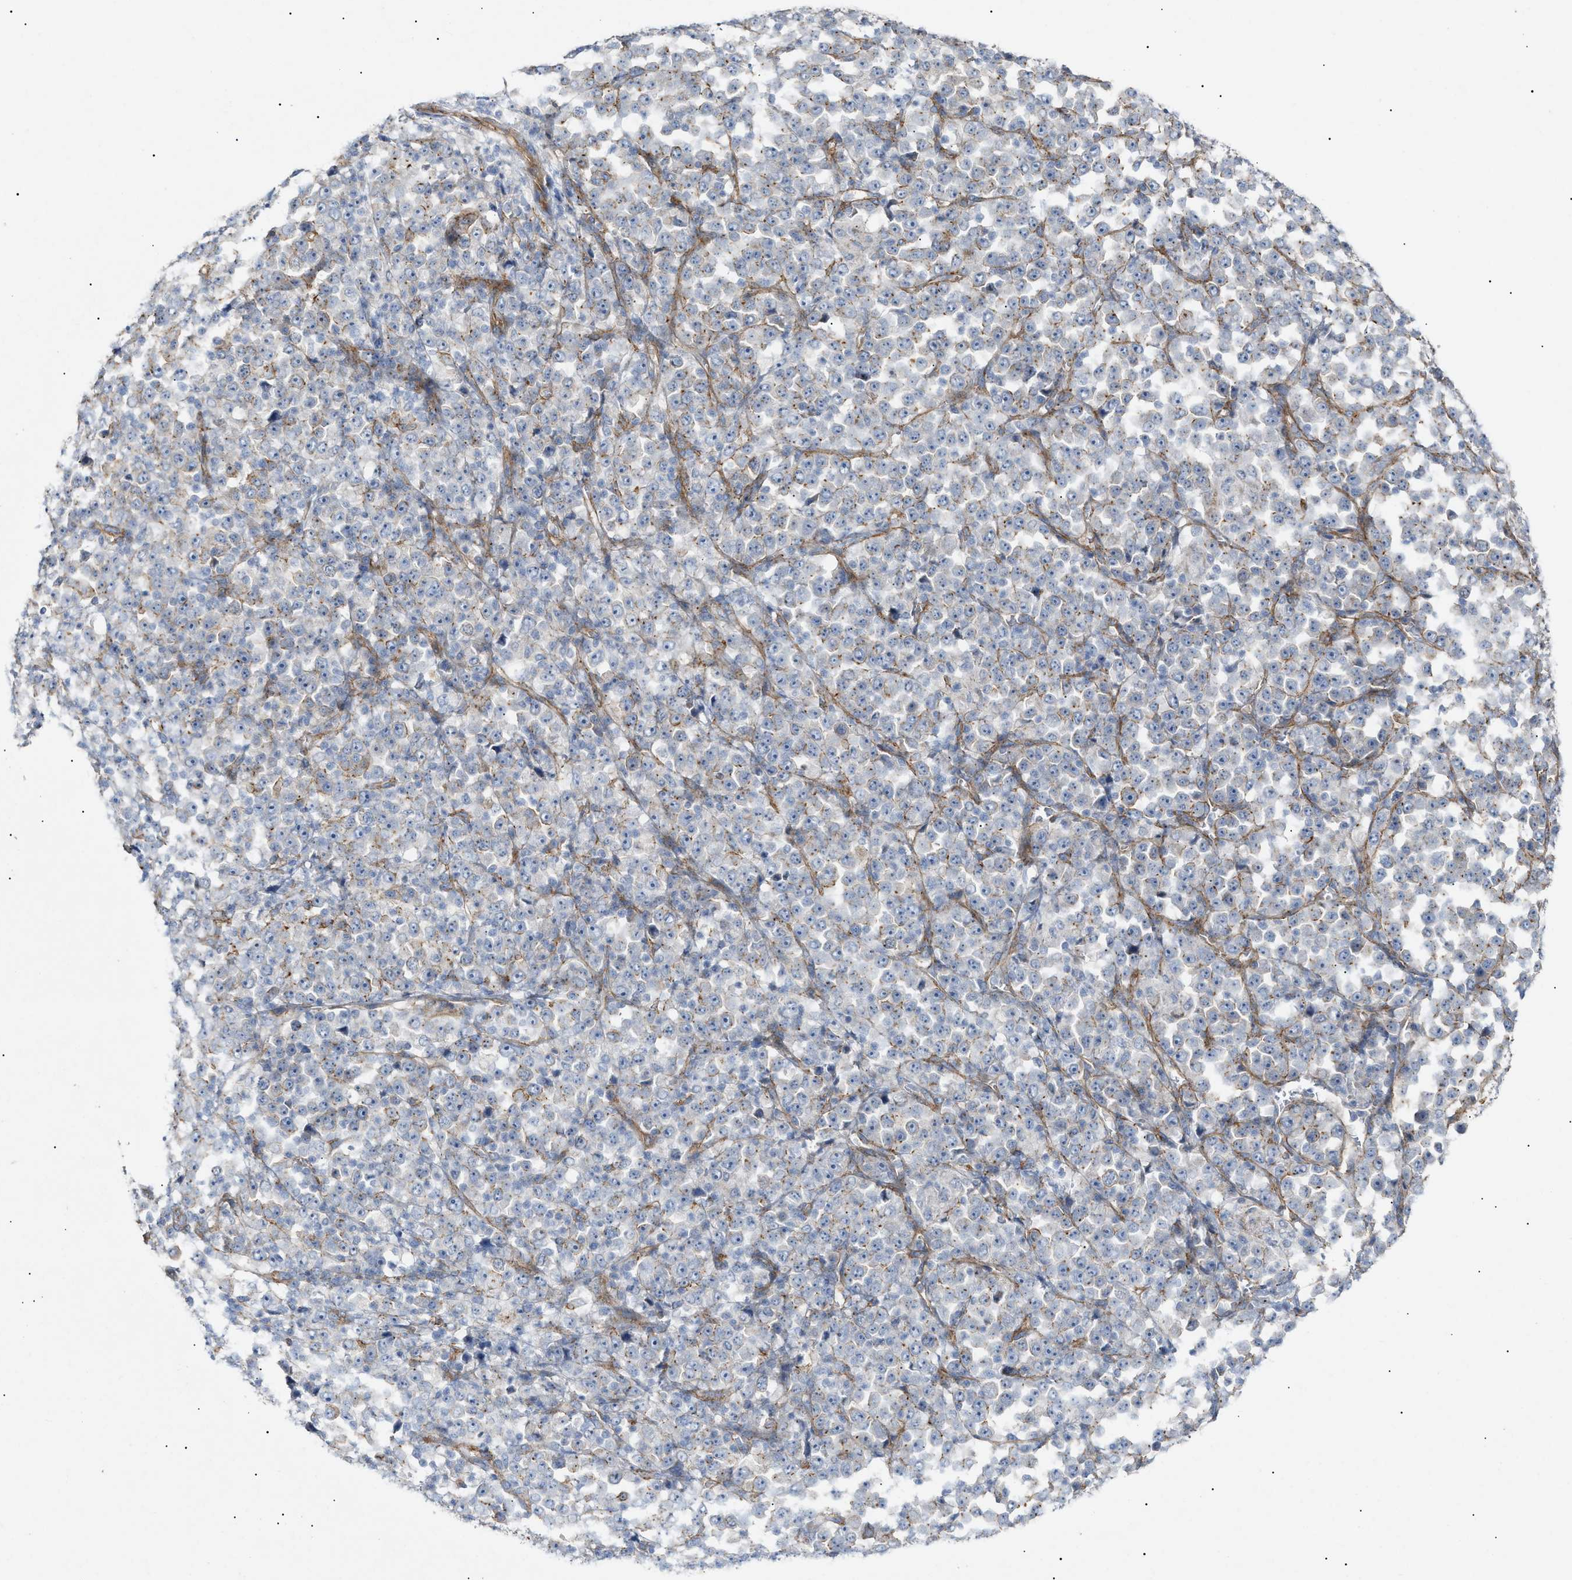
{"staining": {"intensity": "negative", "quantity": "none", "location": "none"}, "tissue": "stomach cancer", "cell_type": "Tumor cells", "image_type": "cancer", "snomed": [{"axis": "morphology", "description": "Normal tissue, NOS"}, {"axis": "morphology", "description": "Adenocarcinoma, NOS"}, {"axis": "topography", "description": "Stomach, upper"}, {"axis": "topography", "description": "Stomach"}], "caption": "This is an immunohistochemistry image of human stomach adenocarcinoma. There is no expression in tumor cells.", "gene": "ZFHX2", "patient": {"sex": "male", "age": 59}}